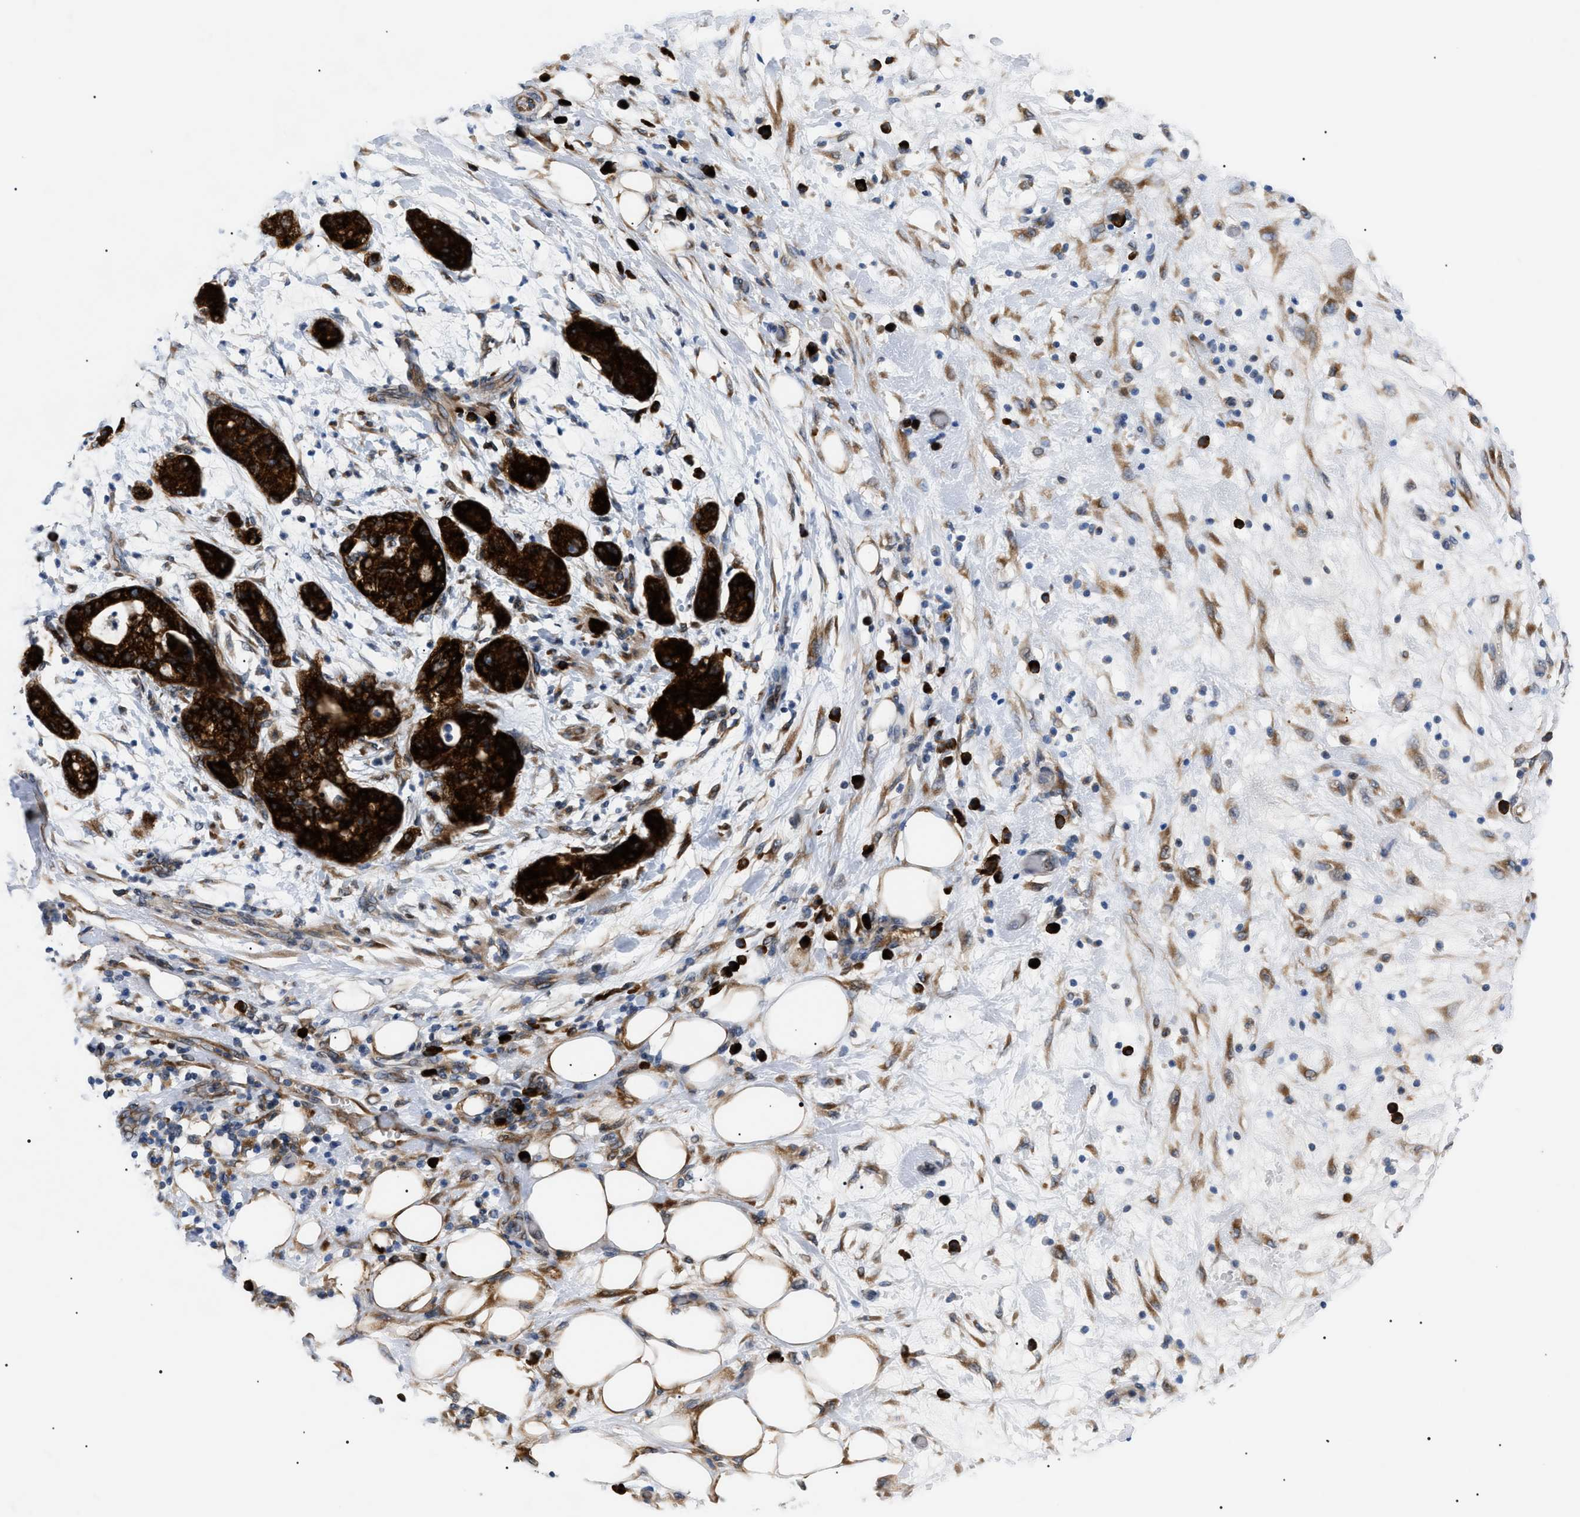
{"staining": {"intensity": "strong", "quantity": ">75%", "location": "cytoplasmic/membranous"}, "tissue": "pancreatic cancer", "cell_type": "Tumor cells", "image_type": "cancer", "snomed": [{"axis": "morphology", "description": "Adenocarcinoma, NOS"}, {"axis": "topography", "description": "Pancreas"}], "caption": "Immunohistochemical staining of pancreatic cancer (adenocarcinoma) demonstrates strong cytoplasmic/membranous protein positivity in approximately >75% of tumor cells.", "gene": "DERL1", "patient": {"sex": "female", "age": 78}}